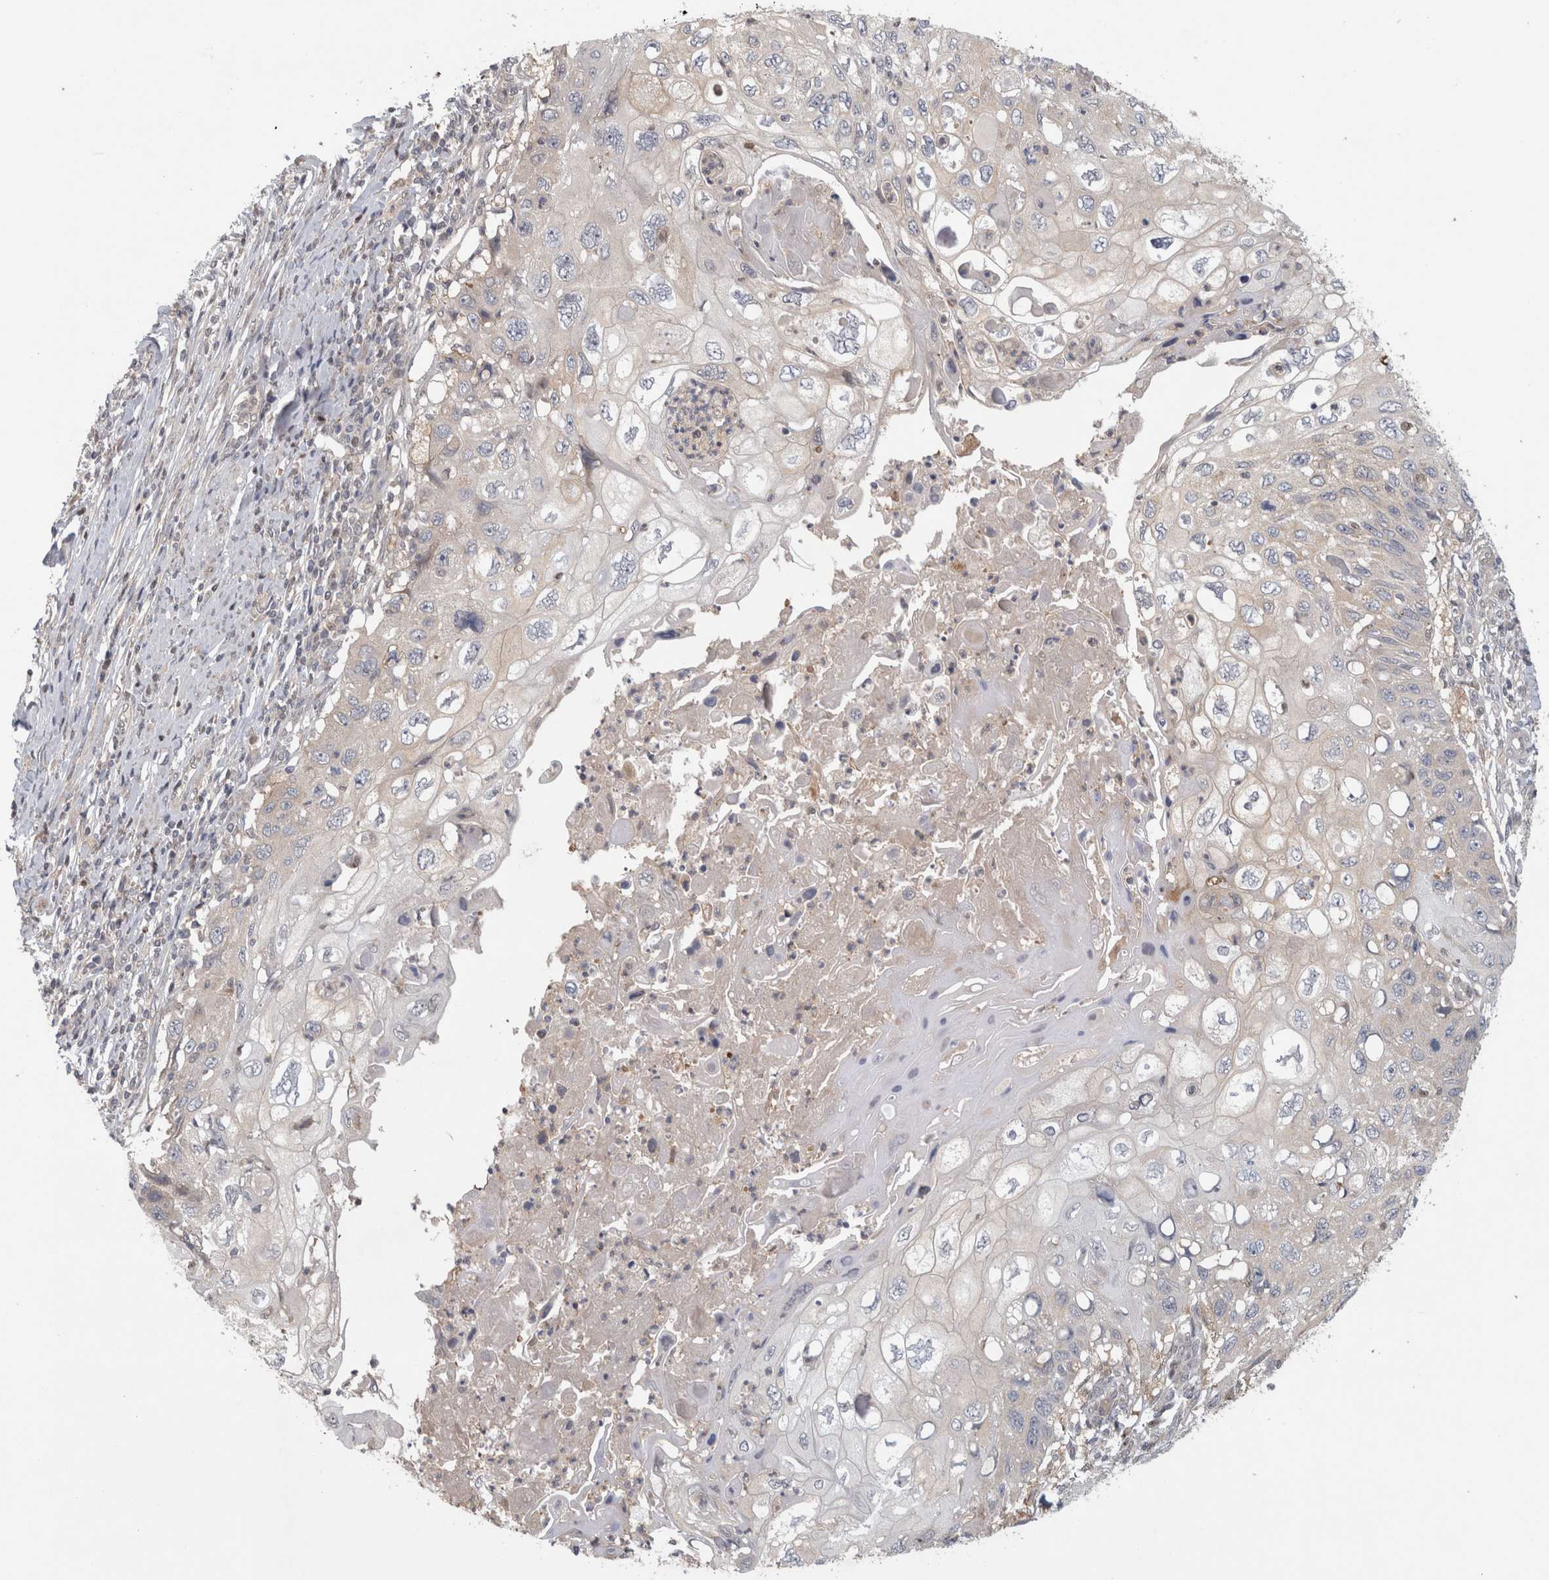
{"staining": {"intensity": "negative", "quantity": "none", "location": "none"}, "tissue": "cervical cancer", "cell_type": "Tumor cells", "image_type": "cancer", "snomed": [{"axis": "morphology", "description": "Squamous cell carcinoma, NOS"}, {"axis": "topography", "description": "Cervix"}], "caption": "Tumor cells show no significant expression in cervical cancer (squamous cell carcinoma).", "gene": "PIGP", "patient": {"sex": "female", "age": 70}}